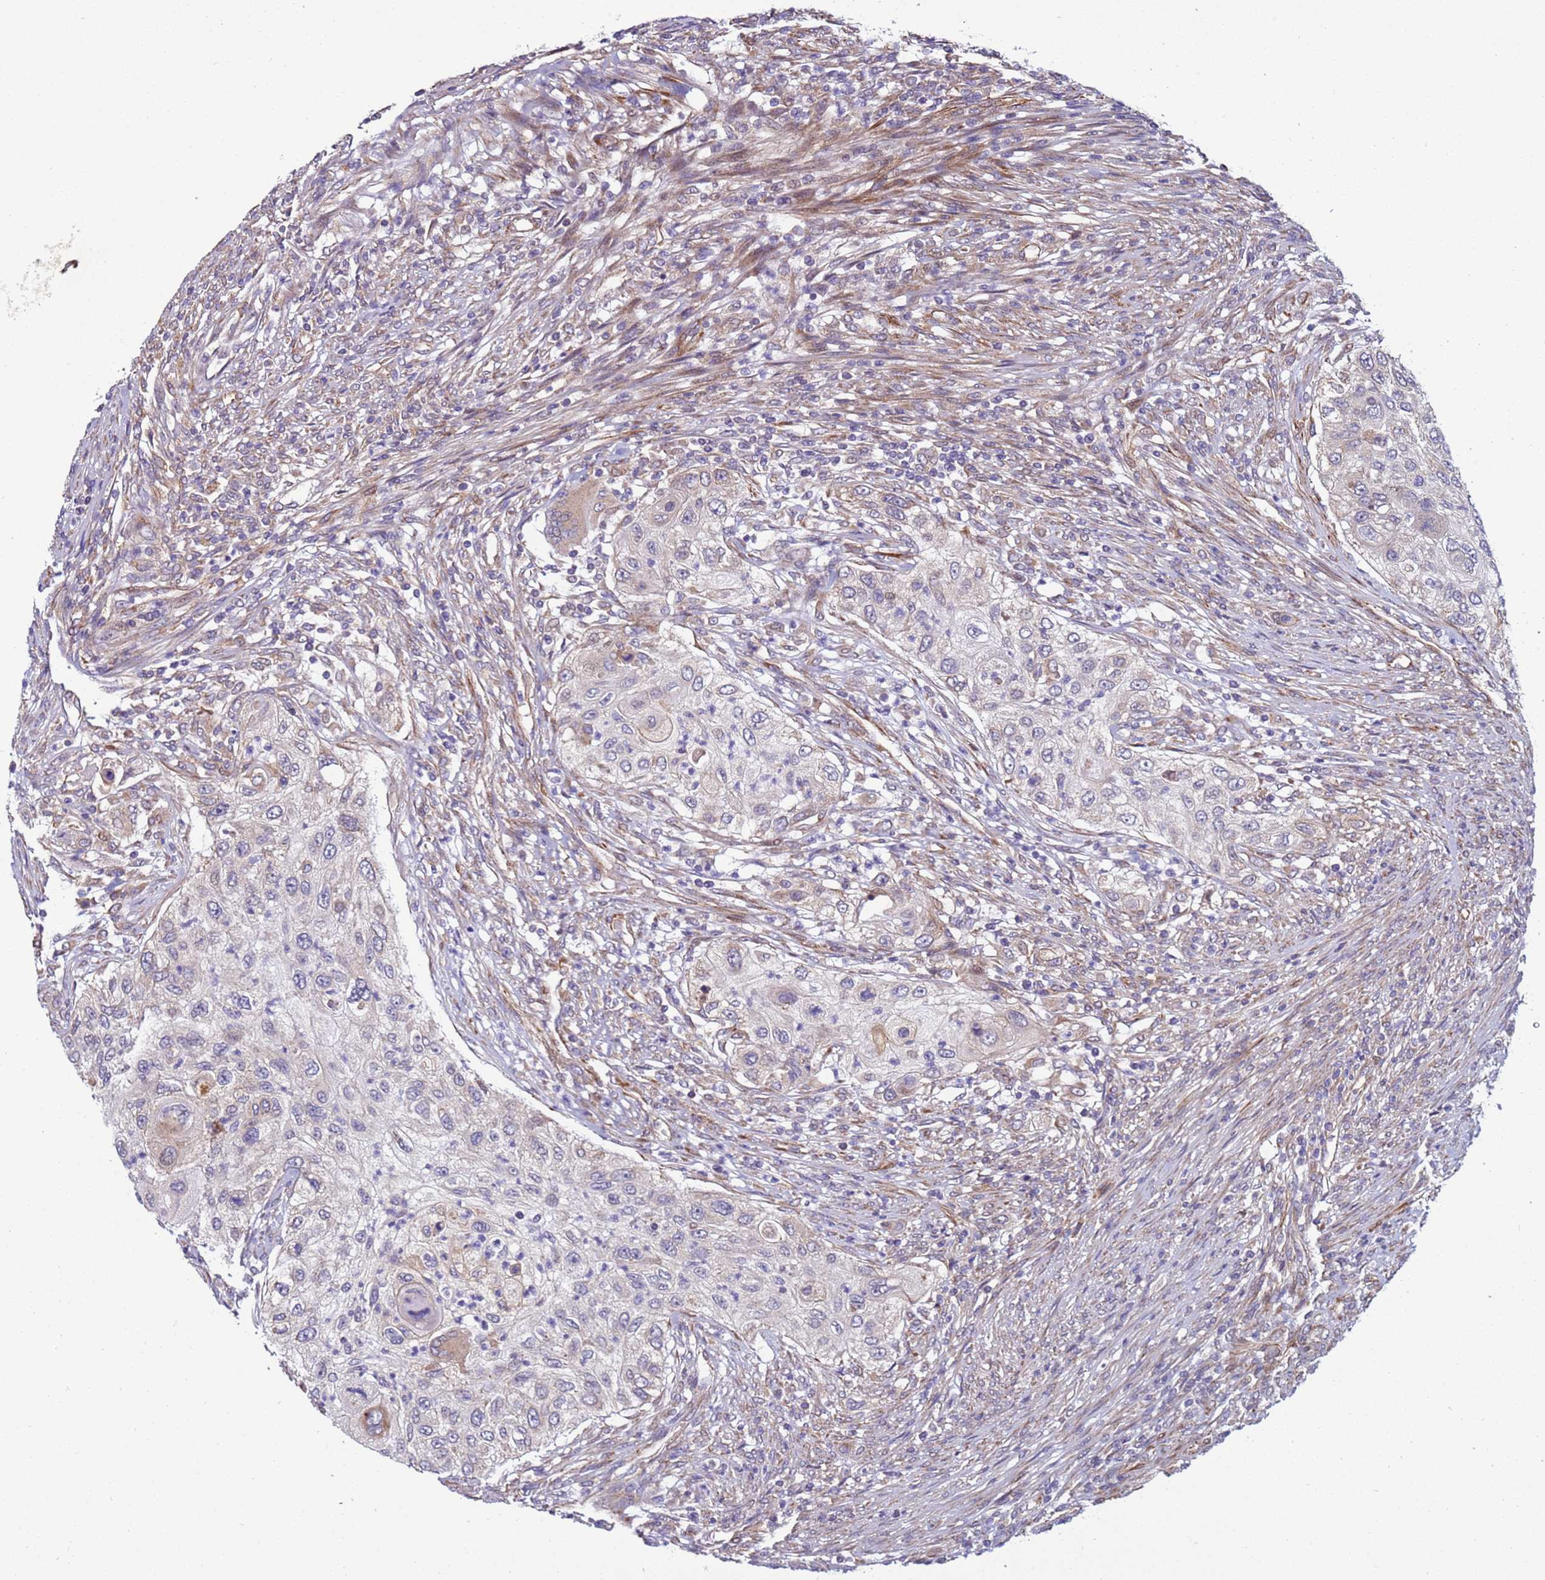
{"staining": {"intensity": "weak", "quantity": "<25%", "location": "cytoplasmic/membranous"}, "tissue": "urothelial cancer", "cell_type": "Tumor cells", "image_type": "cancer", "snomed": [{"axis": "morphology", "description": "Urothelial carcinoma, High grade"}, {"axis": "topography", "description": "Urinary bladder"}], "caption": "IHC photomicrograph of urothelial carcinoma (high-grade) stained for a protein (brown), which demonstrates no positivity in tumor cells.", "gene": "MCRIP1", "patient": {"sex": "female", "age": 60}}